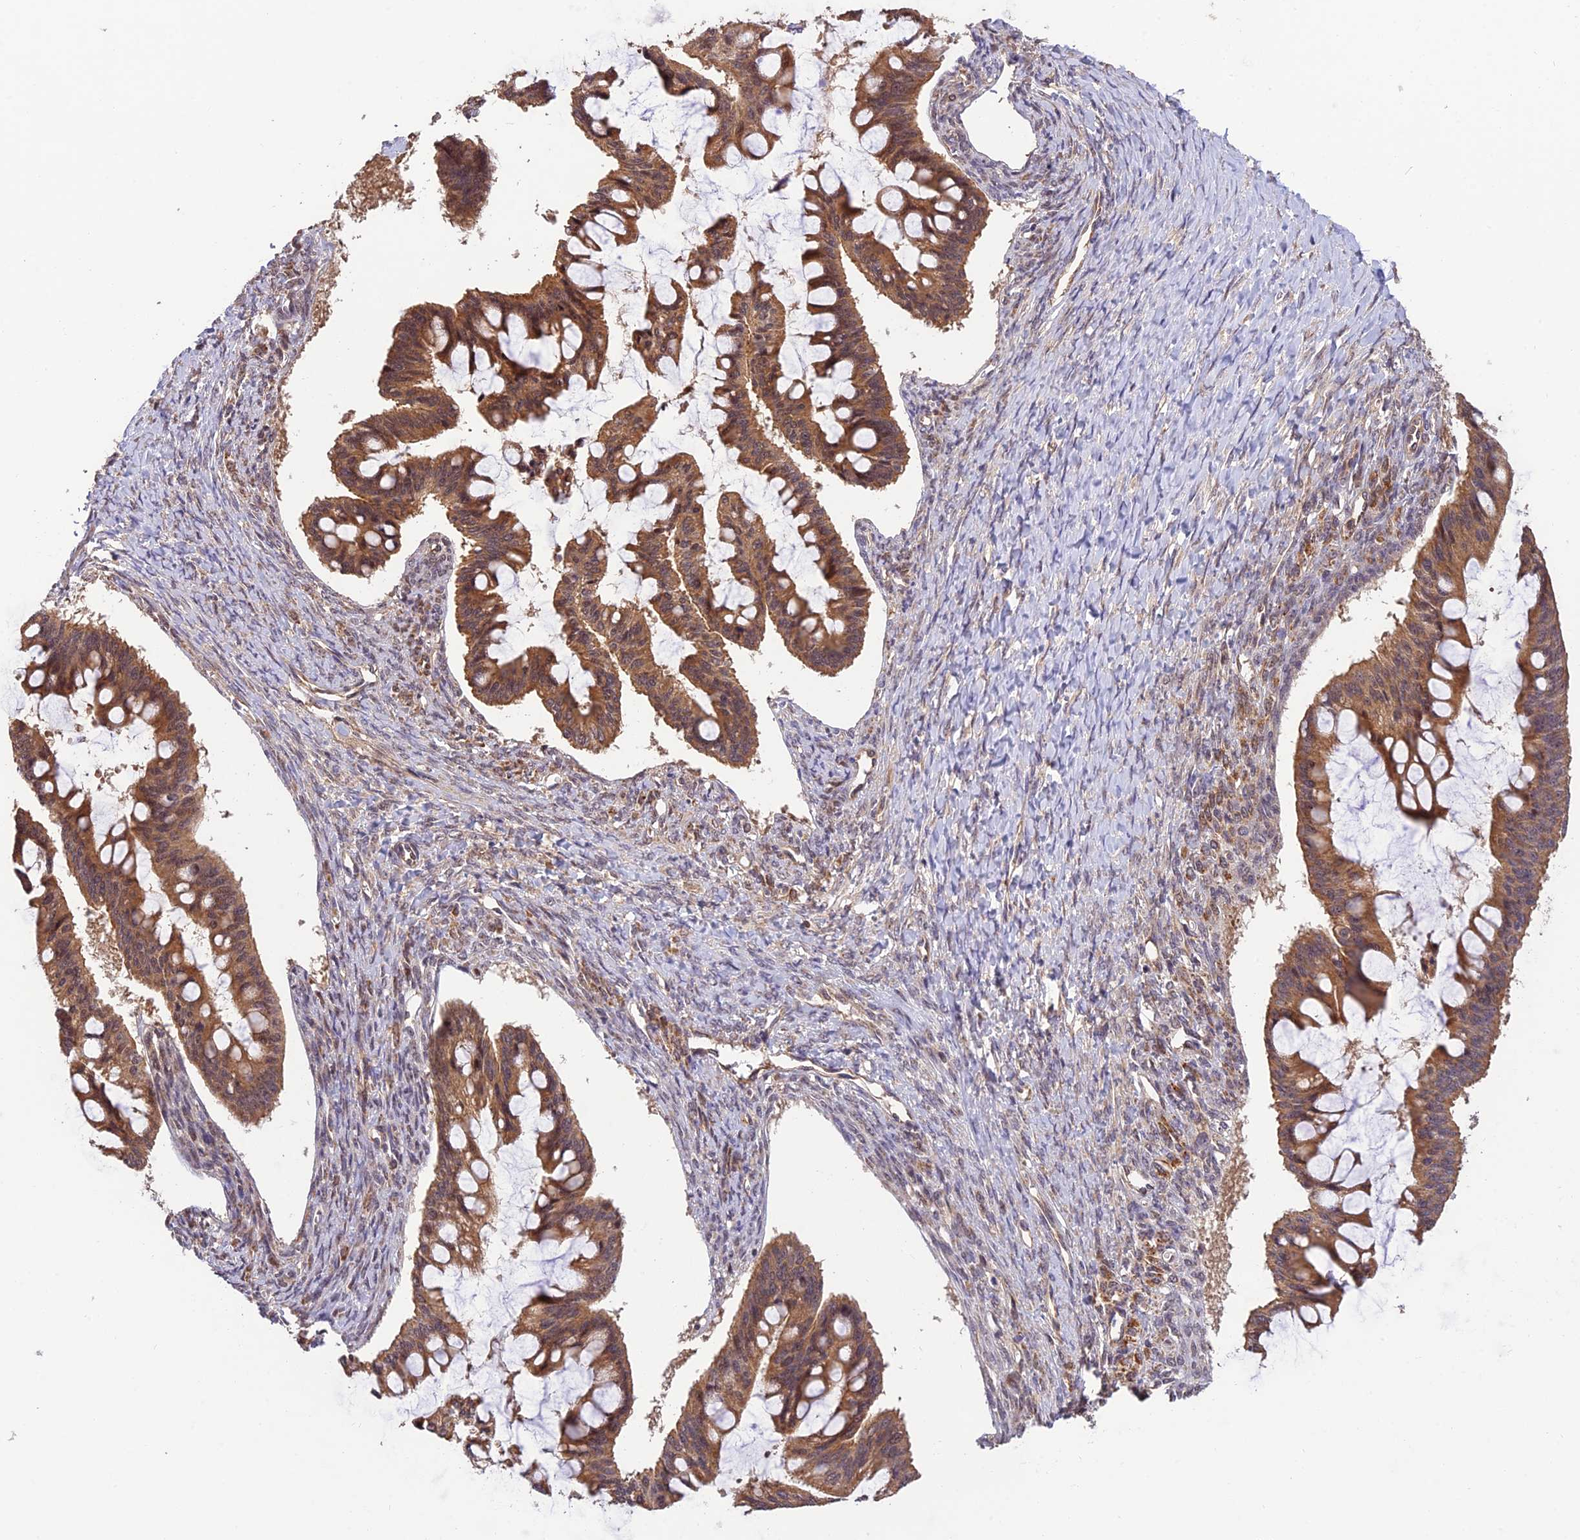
{"staining": {"intensity": "strong", "quantity": ">75%", "location": "cytoplasmic/membranous,nuclear"}, "tissue": "ovarian cancer", "cell_type": "Tumor cells", "image_type": "cancer", "snomed": [{"axis": "morphology", "description": "Cystadenocarcinoma, mucinous, NOS"}, {"axis": "topography", "description": "Ovary"}], "caption": "Human ovarian mucinous cystadenocarcinoma stained with a brown dye demonstrates strong cytoplasmic/membranous and nuclear positive expression in about >75% of tumor cells.", "gene": "MNS1", "patient": {"sex": "female", "age": 73}}